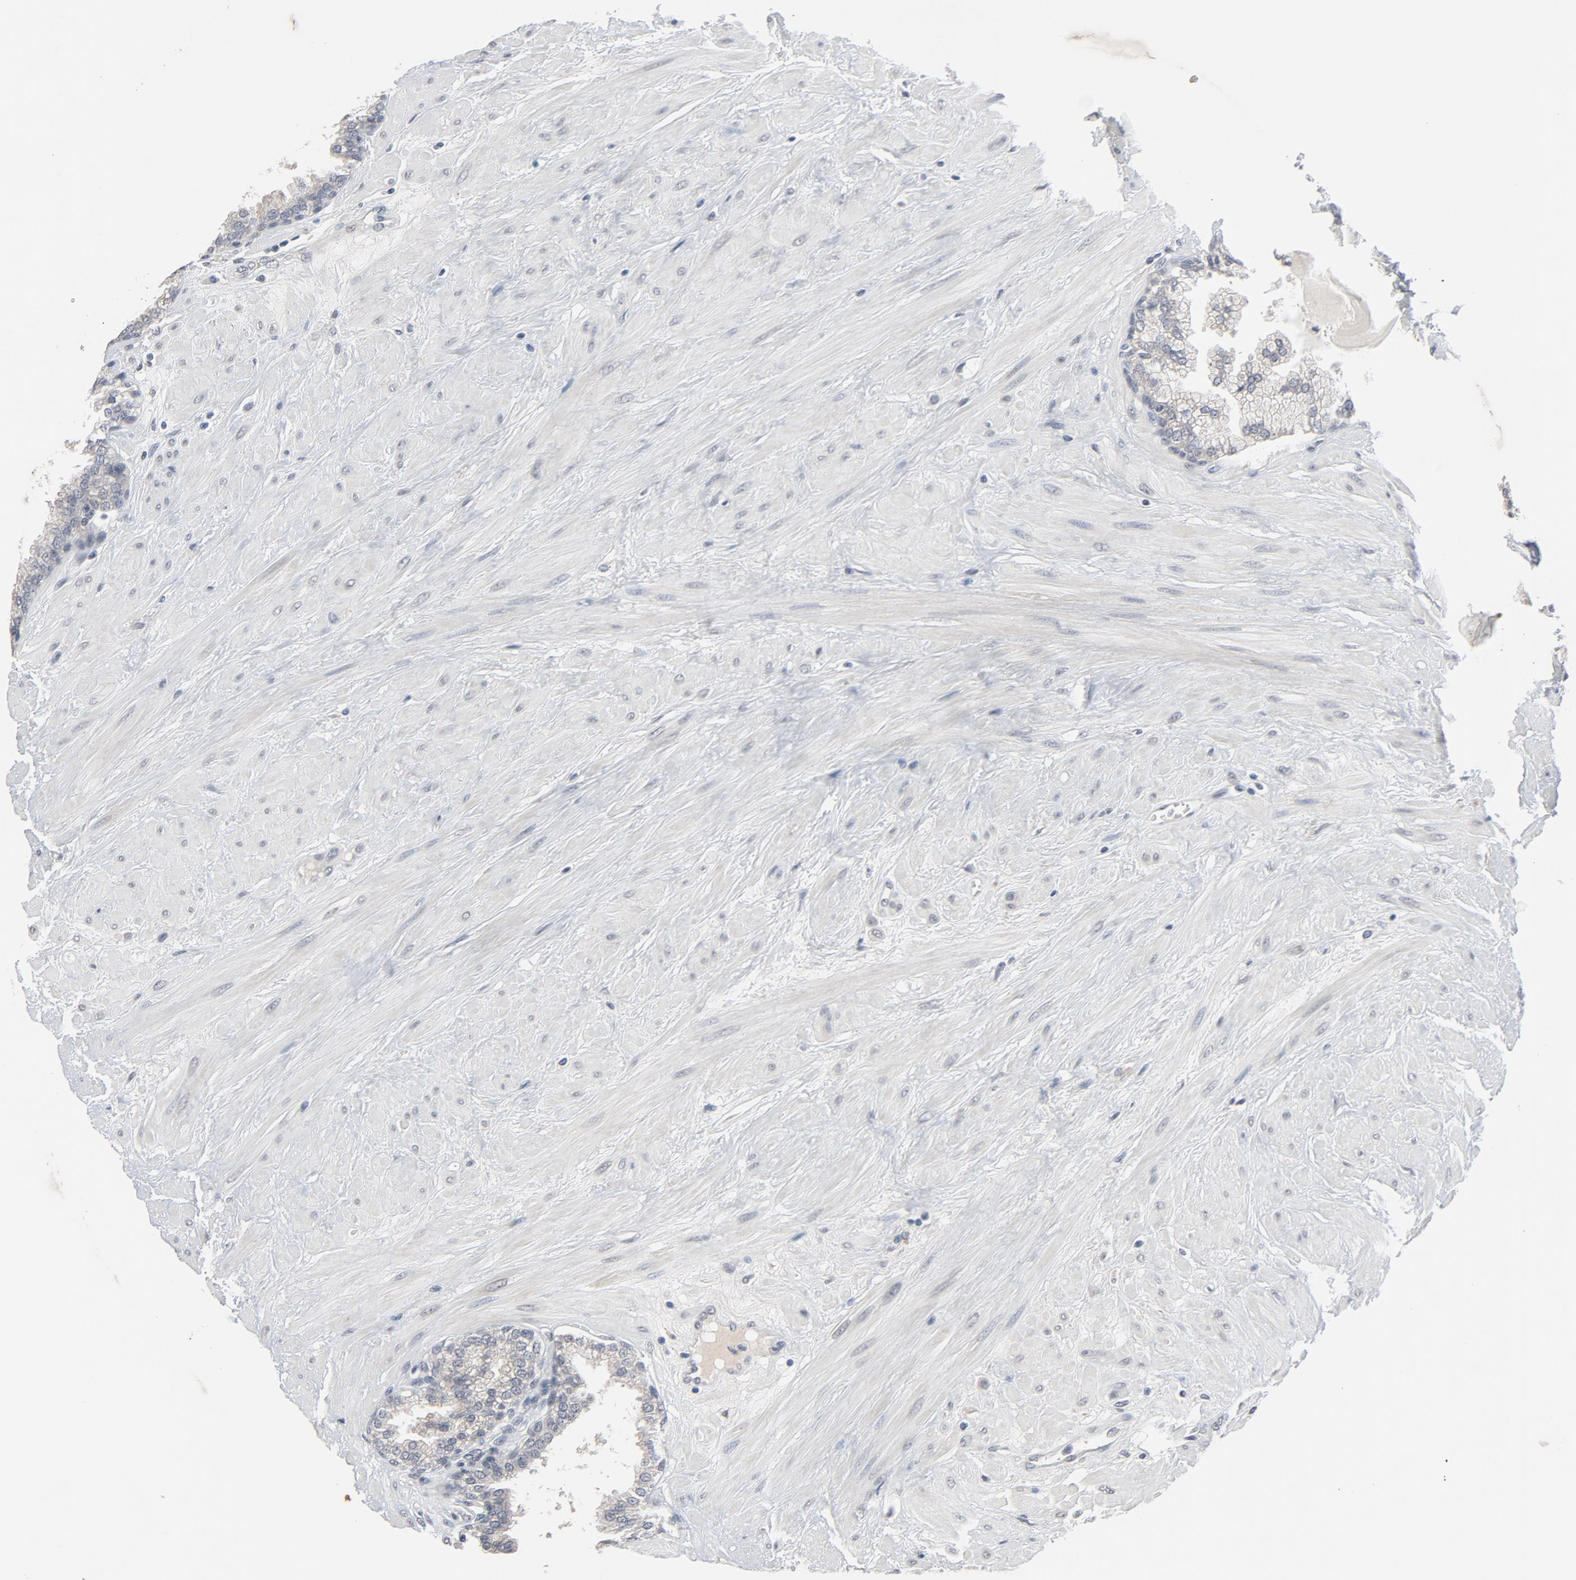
{"staining": {"intensity": "weak", "quantity": ">75%", "location": "cytoplasmic/membranous"}, "tissue": "prostate", "cell_type": "Glandular cells", "image_type": "normal", "snomed": [{"axis": "morphology", "description": "Normal tissue, NOS"}, {"axis": "topography", "description": "Prostate"}], "caption": "A brown stain shows weak cytoplasmic/membranous positivity of a protein in glandular cells of benign human prostate. (DAB IHC, brown staining for protein, blue staining for nuclei).", "gene": "MT3", "patient": {"sex": "male", "age": 51}}